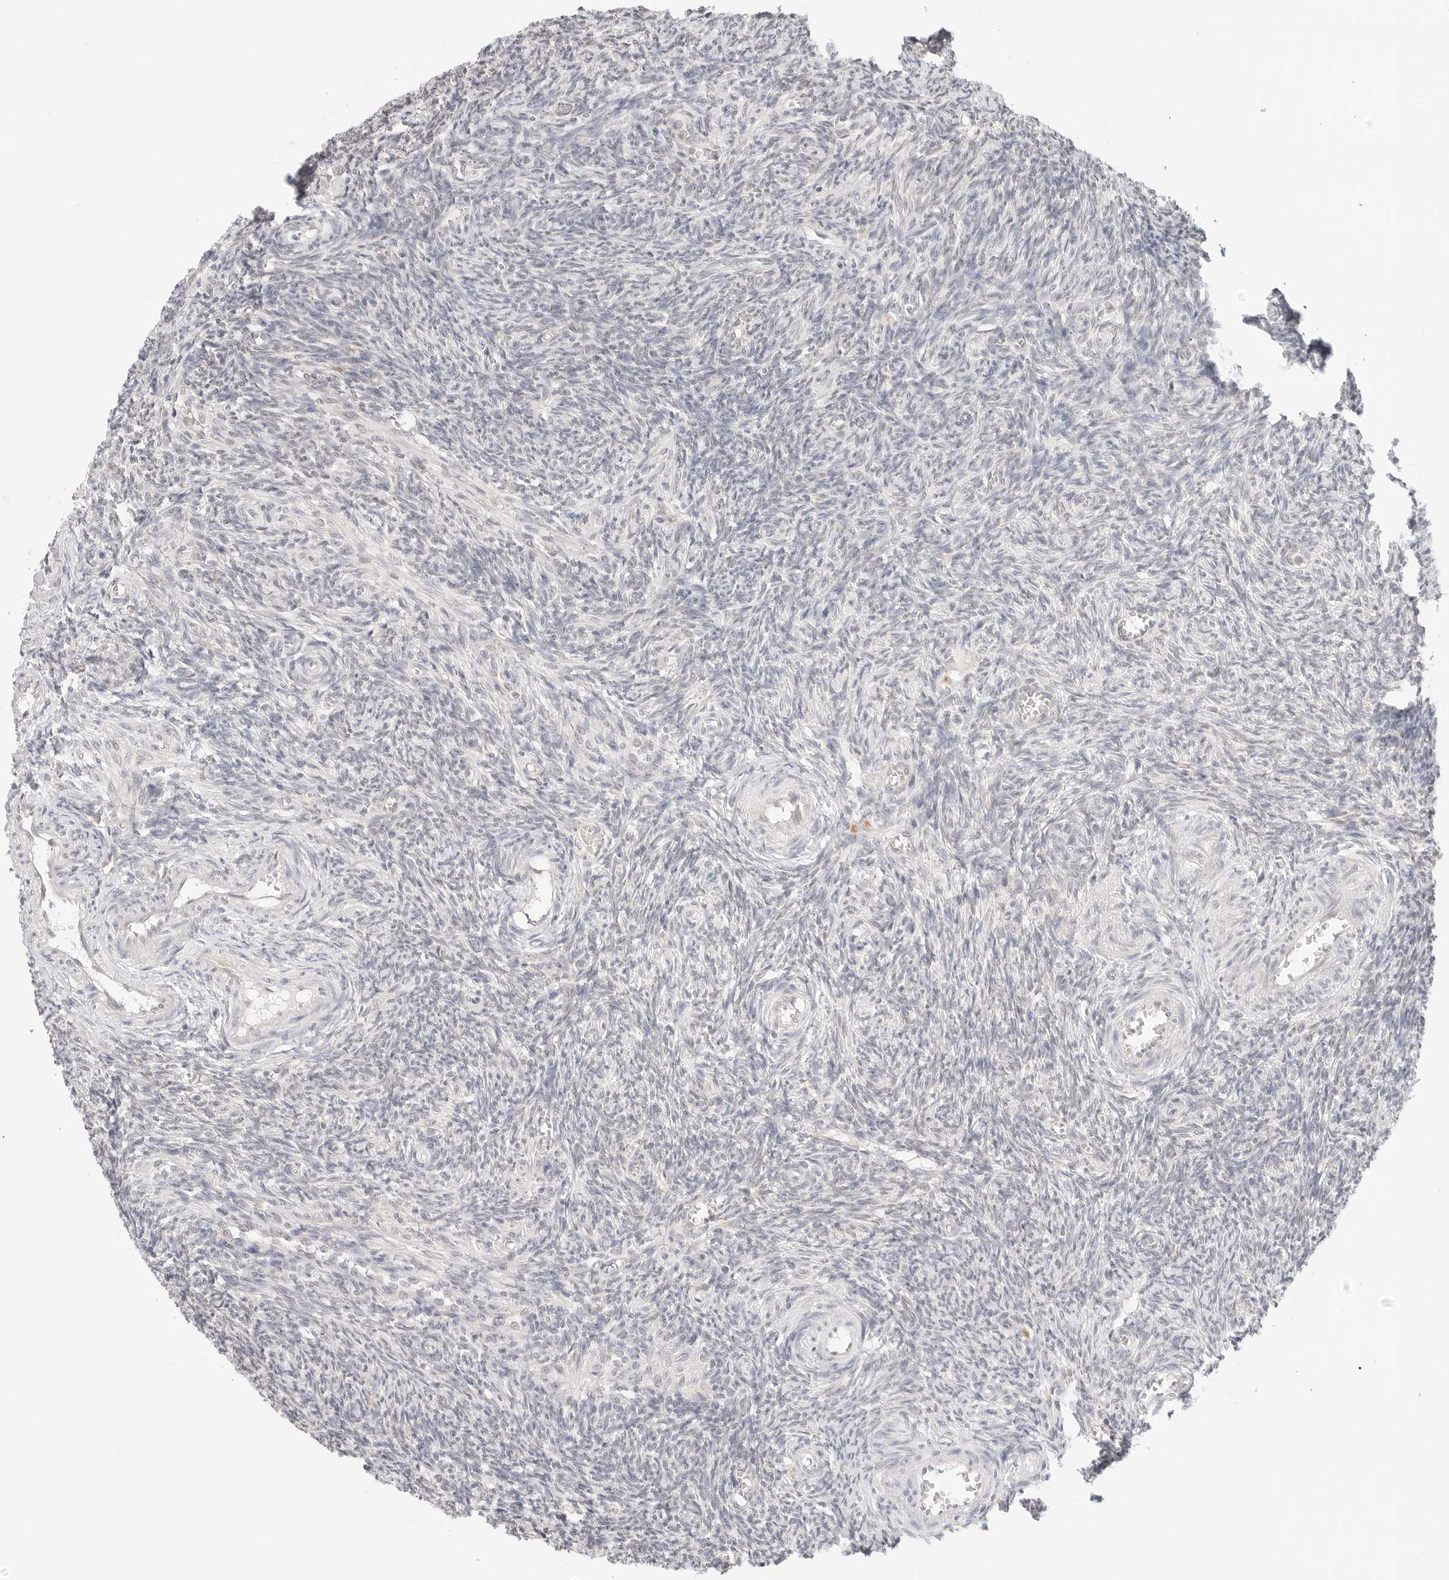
{"staining": {"intensity": "negative", "quantity": "none", "location": "none"}, "tissue": "ovary", "cell_type": "Ovarian stroma cells", "image_type": "normal", "snomed": [{"axis": "morphology", "description": "Normal tissue, NOS"}, {"axis": "topography", "description": "Ovary"}], "caption": "High power microscopy image of an IHC histopathology image of normal ovary, revealing no significant expression in ovarian stroma cells.", "gene": "ERO1B", "patient": {"sex": "female", "age": 27}}